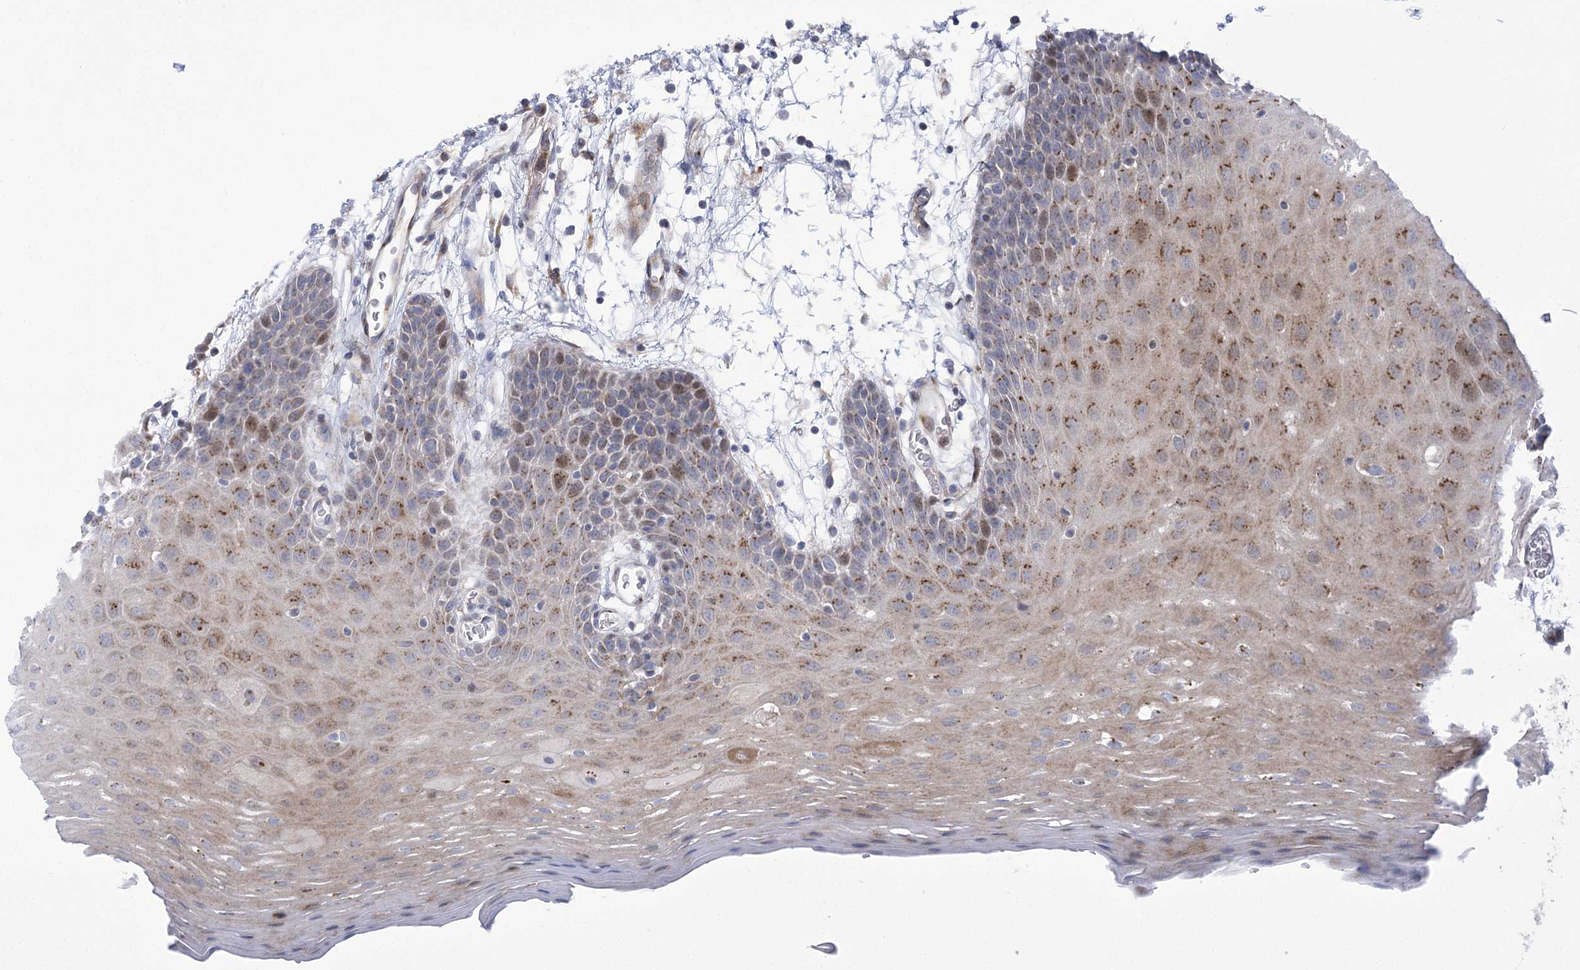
{"staining": {"intensity": "moderate", "quantity": "25%-75%", "location": "cytoplasmic/membranous,nuclear"}, "tissue": "oral mucosa", "cell_type": "Squamous epithelial cells", "image_type": "normal", "snomed": [{"axis": "morphology", "description": "Normal tissue, NOS"}, {"axis": "topography", "description": "Skeletal muscle"}, {"axis": "topography", "description": "Oral tissue"}, {"axis": "topography", "description": "Salivary gland"}, {"axis": "topography", "description": "Peripheral nerve tissue"}], "caption": "Immunohistochemistry (IHC) staining of normal oral mucosa, which shows medium levels of moderate cytoplasmic/membranous,nuclear positivity in approximately 25%-75% of squamous epithelial cells indicating moderate cytoplasmic/membranous,nuclear protein expression. The staining was performed using DAB (3,3'-diaminobenzidine) (brown) for protein detection and nuclei were counterstained in hematoxylin (blue).", "gene": "NME7", "patient": {"sex": "male", "age": 54}}